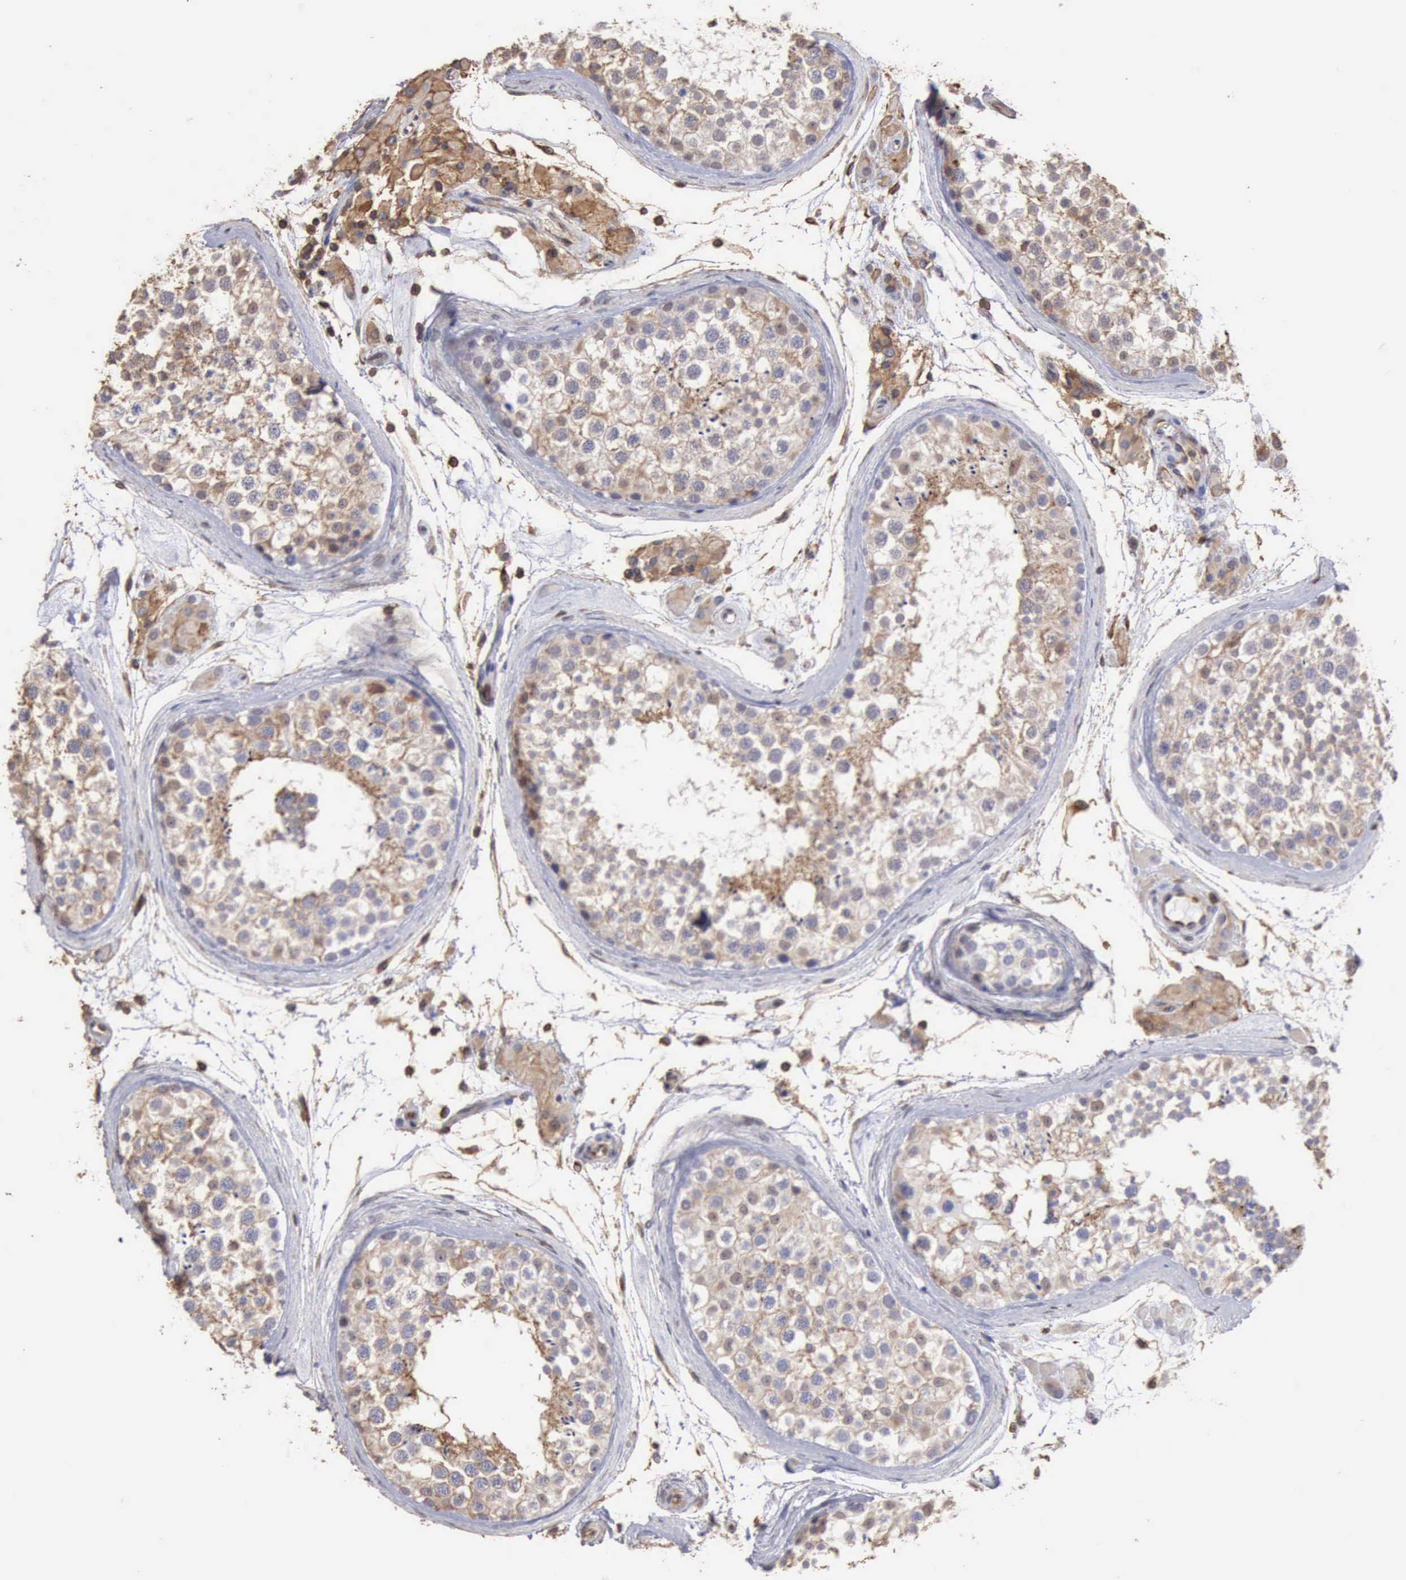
{"staining": {"intensity": "weak", "quantity": "25%-75%", "location": "cytoplasmic/membranous"}, "tissue": "testis", "cell_type": "Cells in seminiferous ducts", "image_type": "normal", "snomed": [{"axis": "morphology", "description": "Normal tissue, NOS"}, {"axis": "topography", "description": "Testis"}], "caption": "DAB immunohistochemical staining of normal human testis reveals weak cytoplasmic/membranous protein positivity in about 25%-75% of cells in seminiferous ducts. The protein of interest is shown in brown color, while the nuclei are stained blue.", "gene": "GPR101", "patient": {"sex": "male", "age": 46}}